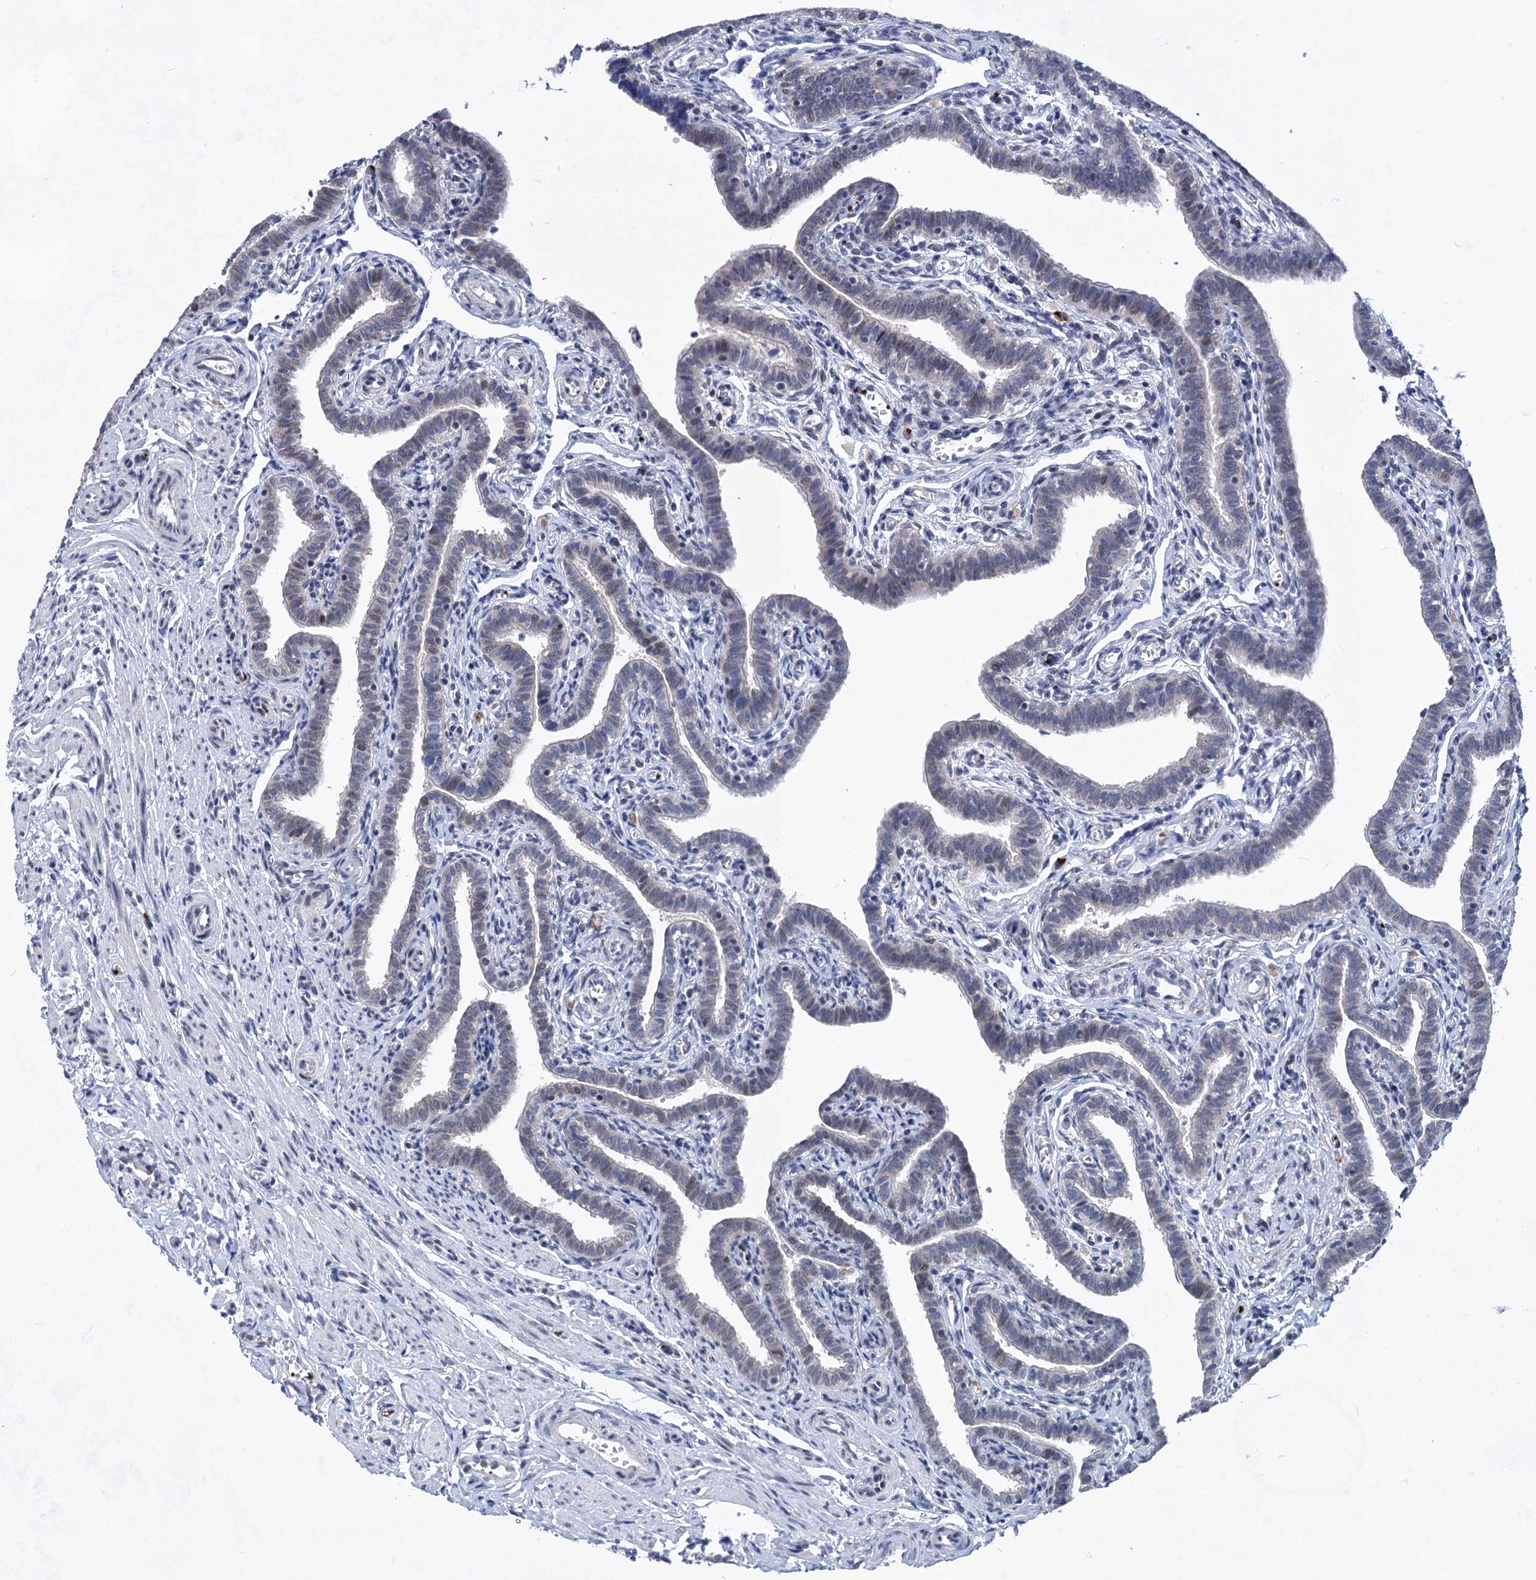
{"staining": {"intensity": "negative", "quantity": "none", "location": "none"}, "tissue": "fallopian tube", "cell_type": "Glandular cells", "image_type": "normal", "snomed": [{"axis": "morphology", "description": "Normal tissue, NOS"}, {"axis": "topography", "description": "Fallopian tube"}], "caption": "Fallopian tube stained for a protein using IHC shows no expression glandular cells.", "gene": "MON2", "patient": {"sex": "female", "age": 36}}